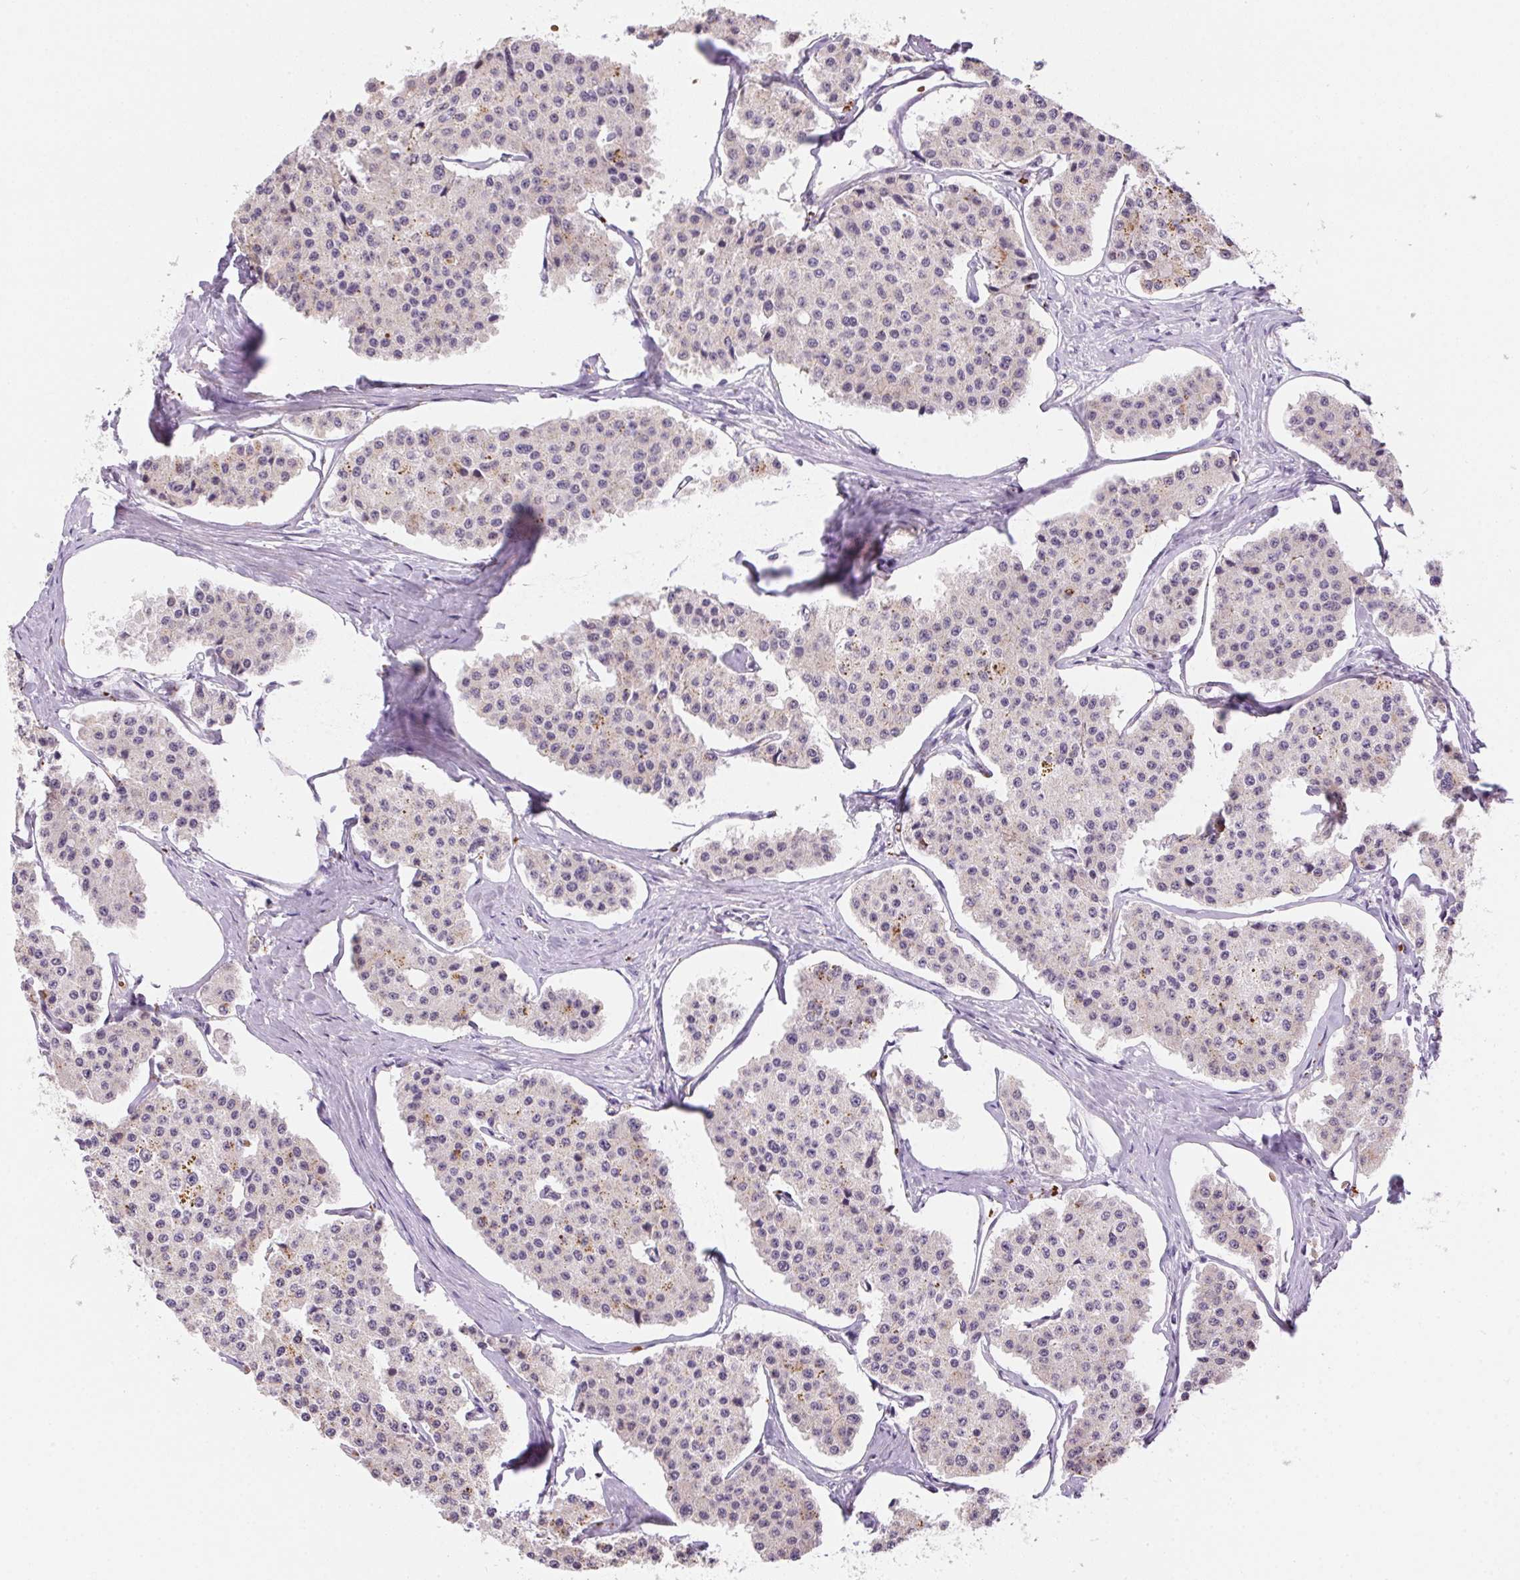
{"staining": {"intensity": "negative", "quantity": "none", "location": "none"}, "tissue": "carcinoid", "cell_type": "Tumor cells", "image_type": "cancer", "snomed": [{"axis": "morphology", "description": "Carcinoid, malignant, NOS"}, {"axis": "topography", "description": "Small intestine"}], "caption": "This is an immunohistochemistry (IHC) micrograph of human carcinoid (malignant). There is no expression in tumor cells.", "gene": "METTL13", "patient": {"sex": "female", "age": 65}}